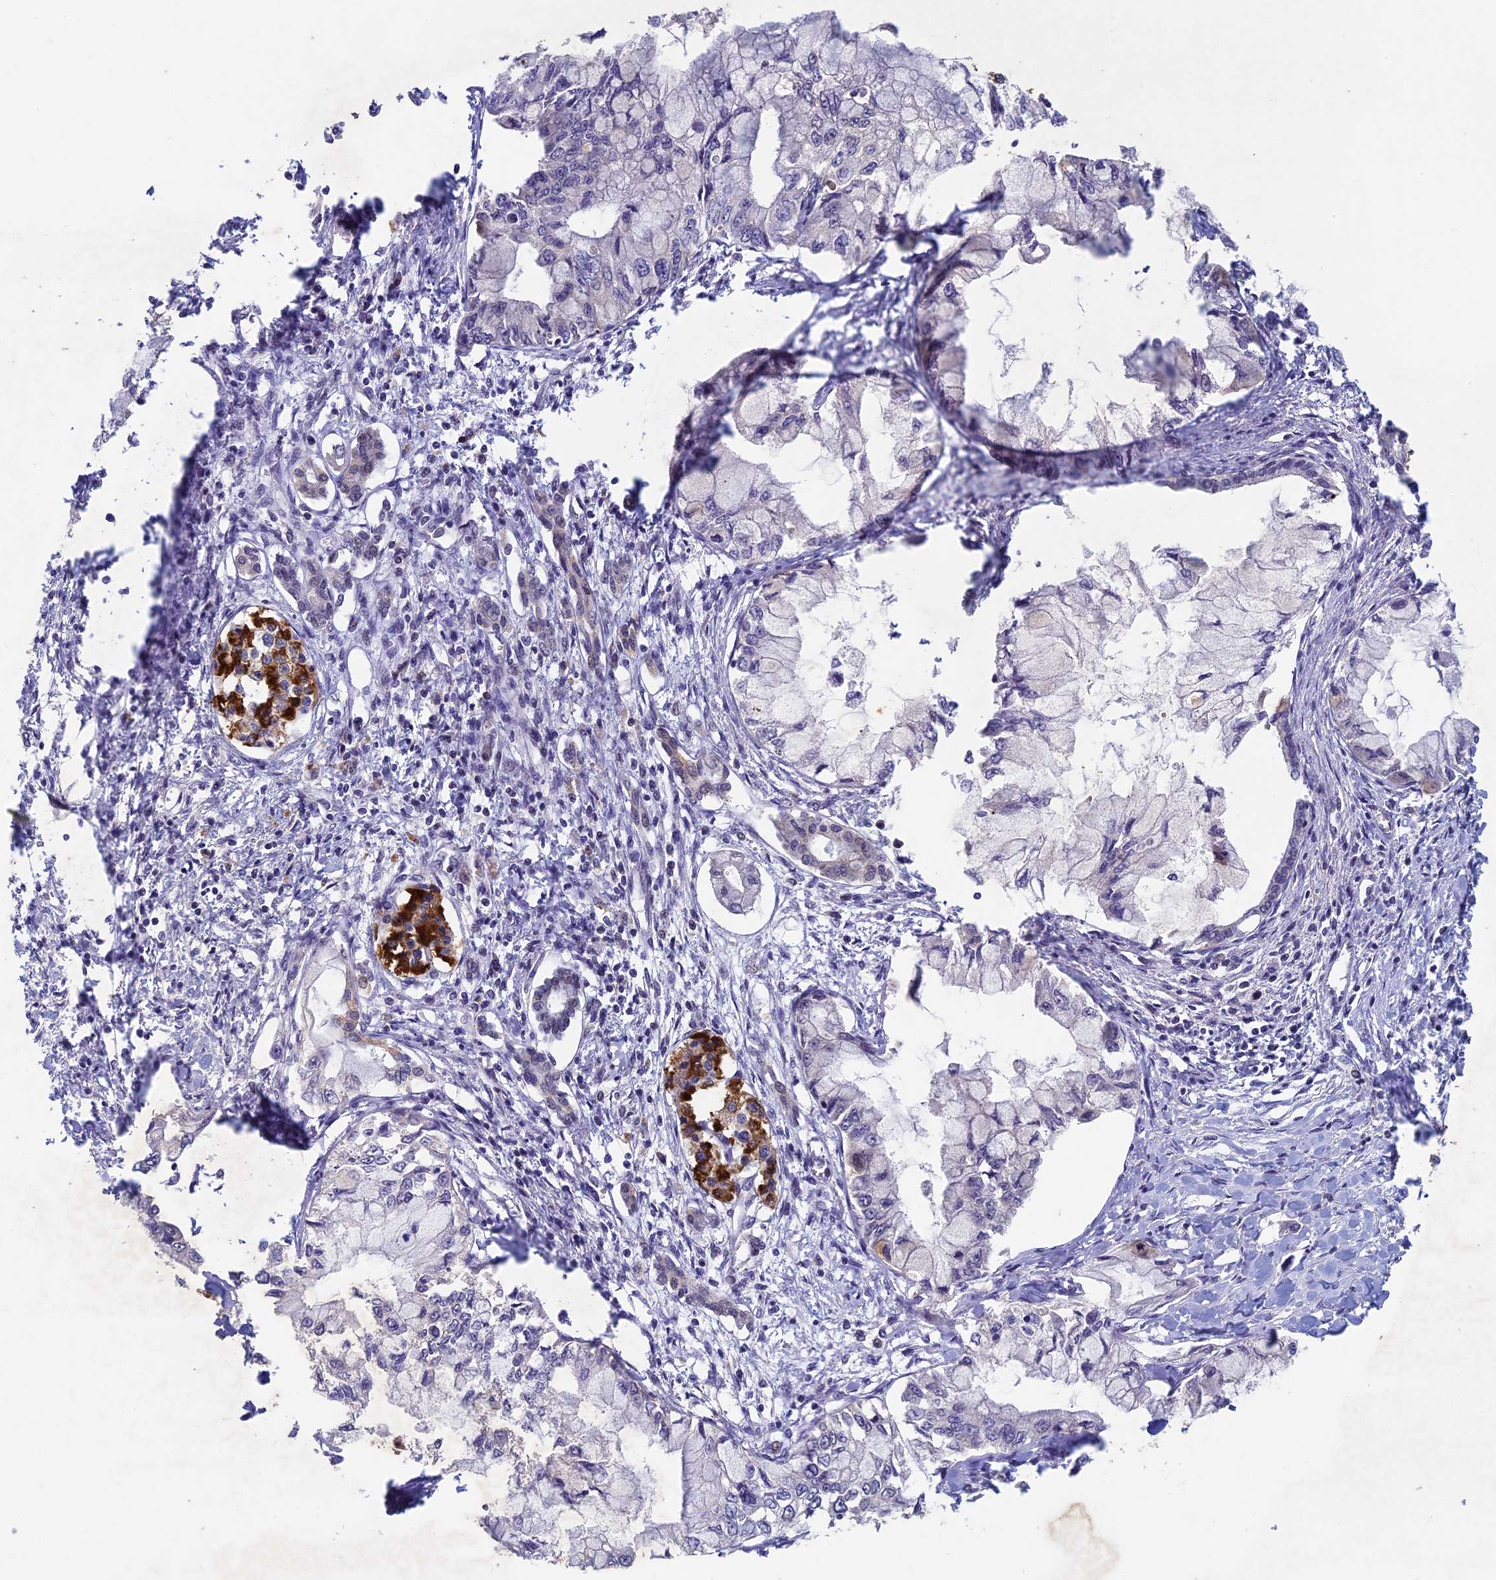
{"staining": {"intensity": "negative", "quantity": "none", "location": "none"}, "tissue": "pancreatic cancer", "cell_type": "Tumor cells", "image_type": "cancer", "snomed": [{"axis": "morphology", "description": "Adenocarcinoma, NOS"}, {"axis": "topography", "description": "Pancreas"}], "caption": "A high-resolution micrograph shows immunohistochemistry staining of adenocarcinoma (pancreatic), which shows no significant positivity in tumor cells.", "gene": "RCCD1", "patient": {"sex": "male", "age": 48}}